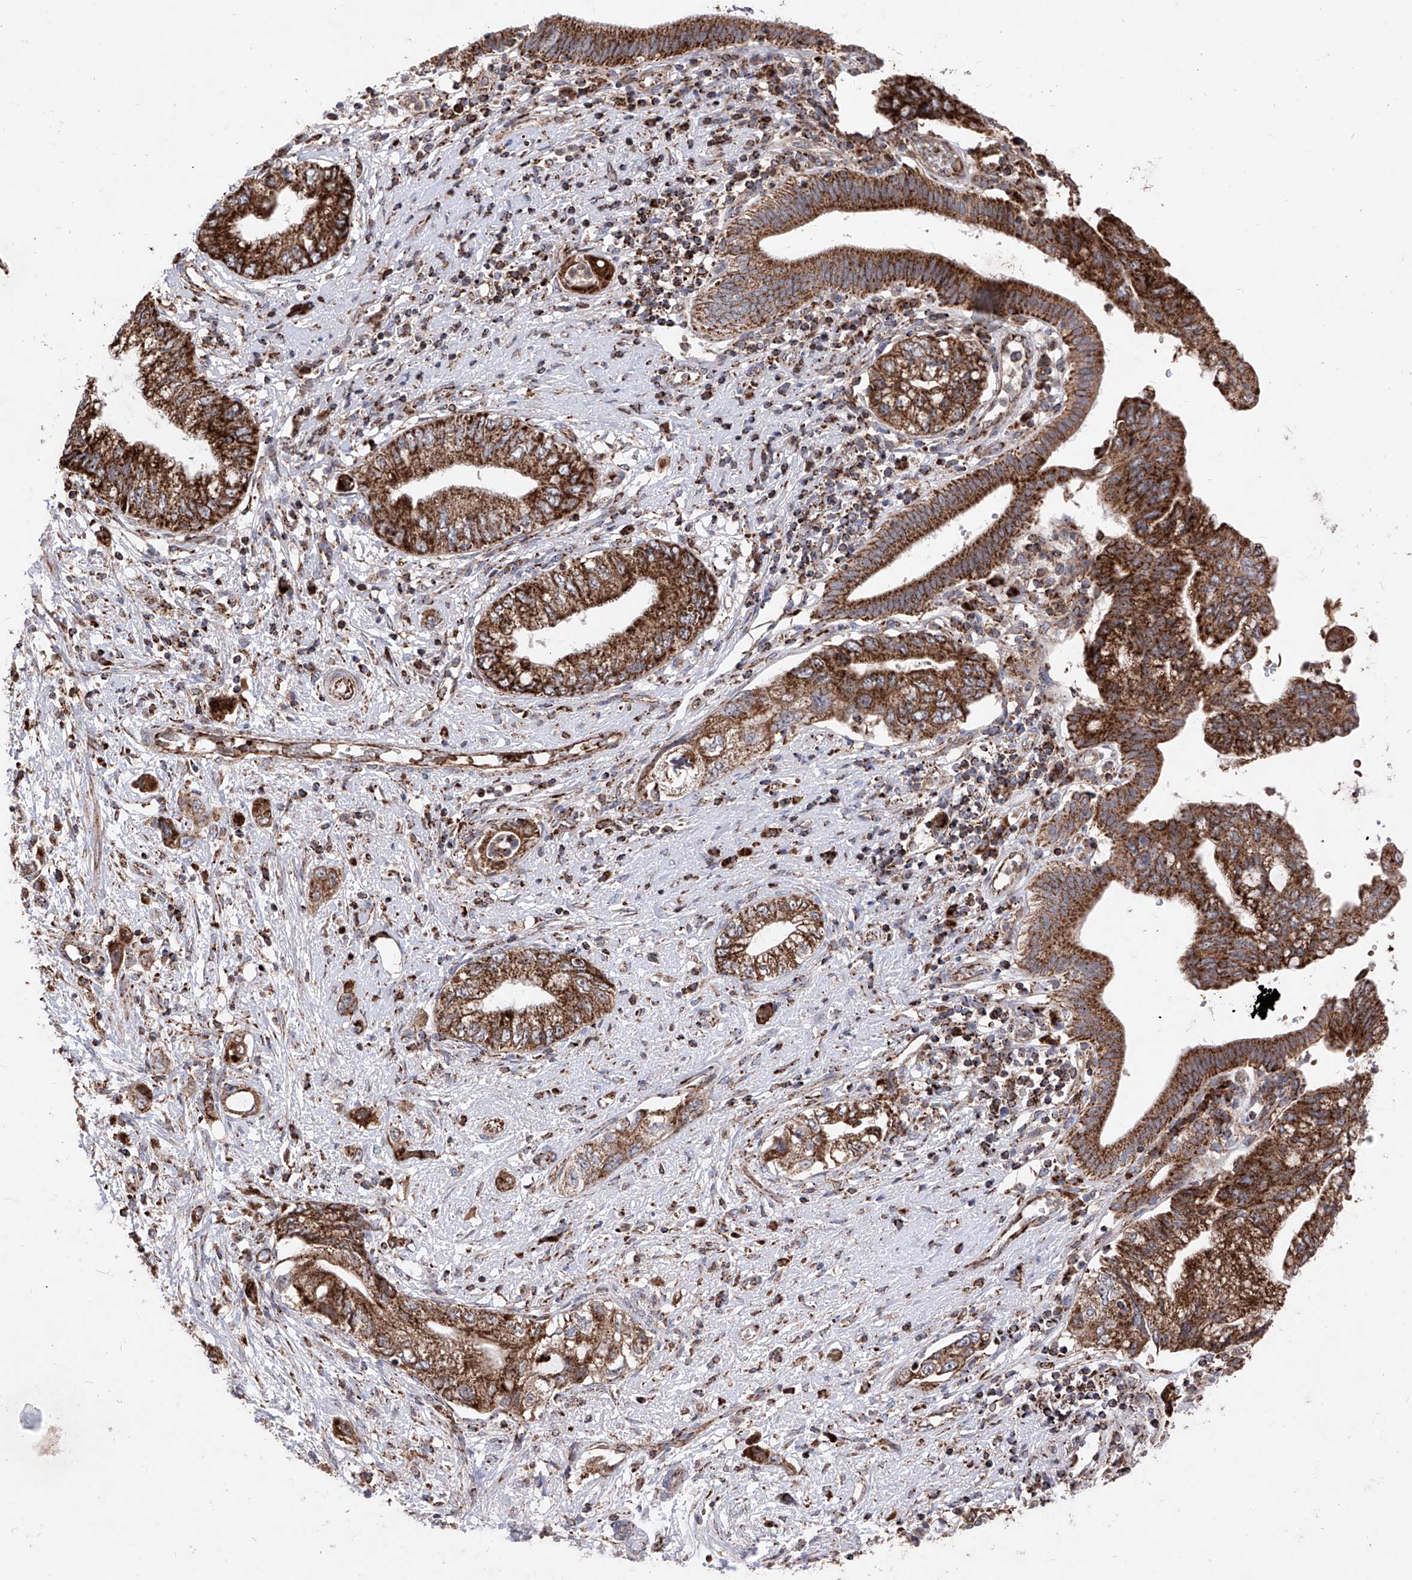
{"staining": {"intensity": "strong", "quantity": ">75%", "location": "cytoplasmic/membranous"}, "tissue": "pancreatic cancer", "cell_type": "Tumor cells", "image_type": "cancer", "snomed": [{"axis": "morphology", "description": "Adenocarcinoma, NOS"}, {"axis": "topography", "description": "Pancreas"}], "caption": "The histopathology image reveals a brown stain indicating the presence of a protein in the cytoplasmic/membranous of tumor cells in adenocarcinoma (pancreatic).", "gene": "SEMA6A", "patient": {"sex": "female", "age": 73}}